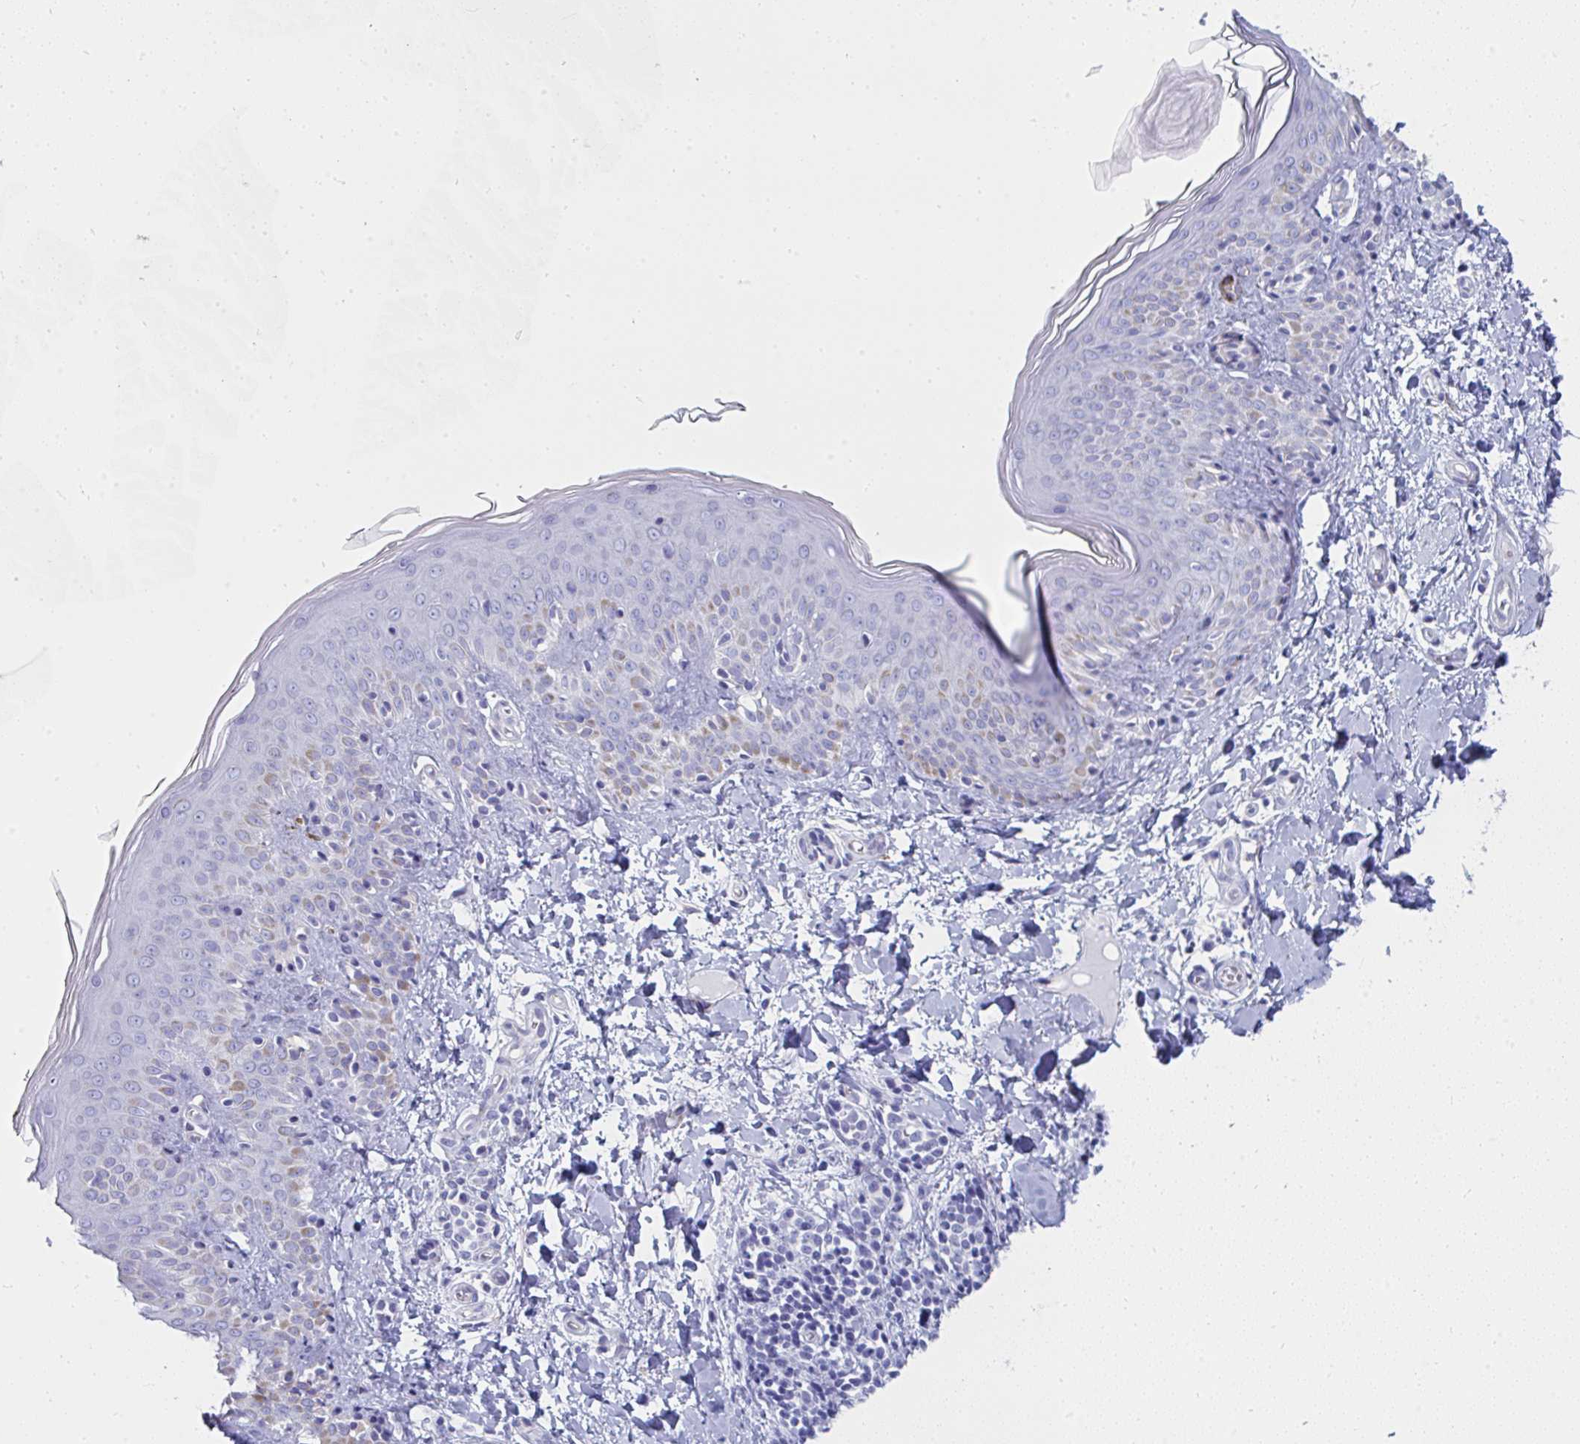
{"staining": {"intensity": "negative", "quantity": "none", "location": "none"}, "tissue": "skin", "cell_type": "Fibroblasts", "image_type": "normal", "snomed": [{"axis": "morphology", "description": "Normal tissue, NOS"}, {"axis": "topography", "description": "Skin"}], "caption": "The IHC histopathology image has no significant expression in fibroblasts of skin. (Brightfield microscopy of DAB immunohistochemistry (IHC) at high magnification).", "gene": "MGAM2", "patient": {"sex": "male", "age": 16}}